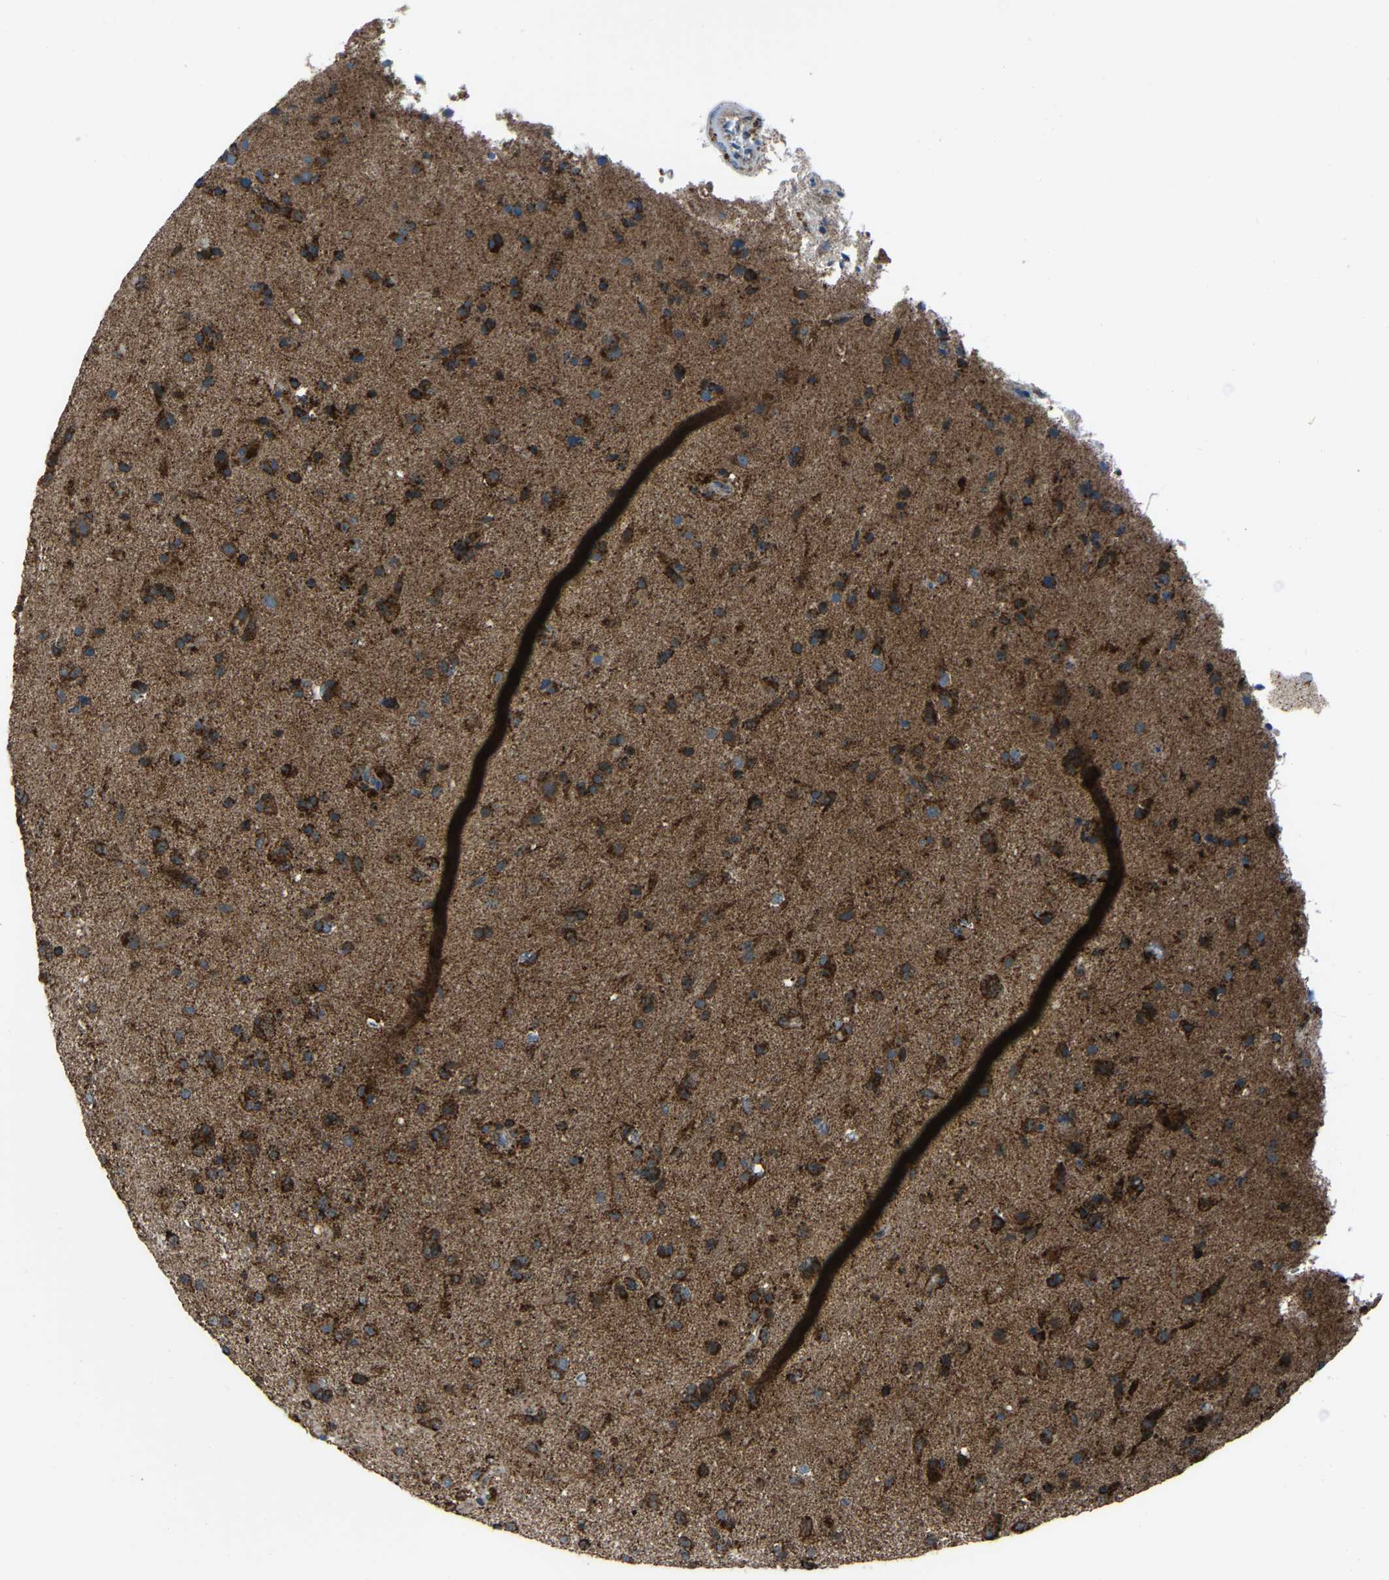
{"staining": {"intensity": "strong", "quantity": ">75%", "location": "cytoplasmic/membranous"}, "tissue": "glioma", "cell_type": "Tumor cells", "image_type": "cancer", "snomed": [{"axis": "morphology", "description": "Glioma, malignant, Low grade"}, {"axis": "topography", "description": "Brain"}], "caption": "DAB (3,3'-diaminobenzidine) immunohistochemical staining of human malignant glioma (low-grade) exhibits strong cytoplasmic/membranous protein positivity in approximately >75% of tumor cells. (brown staining indicates protein expression, while blue staining denotes nuclei).", "gene": "AKR1A1", "patient": {"sex": "male", "age": 65}}